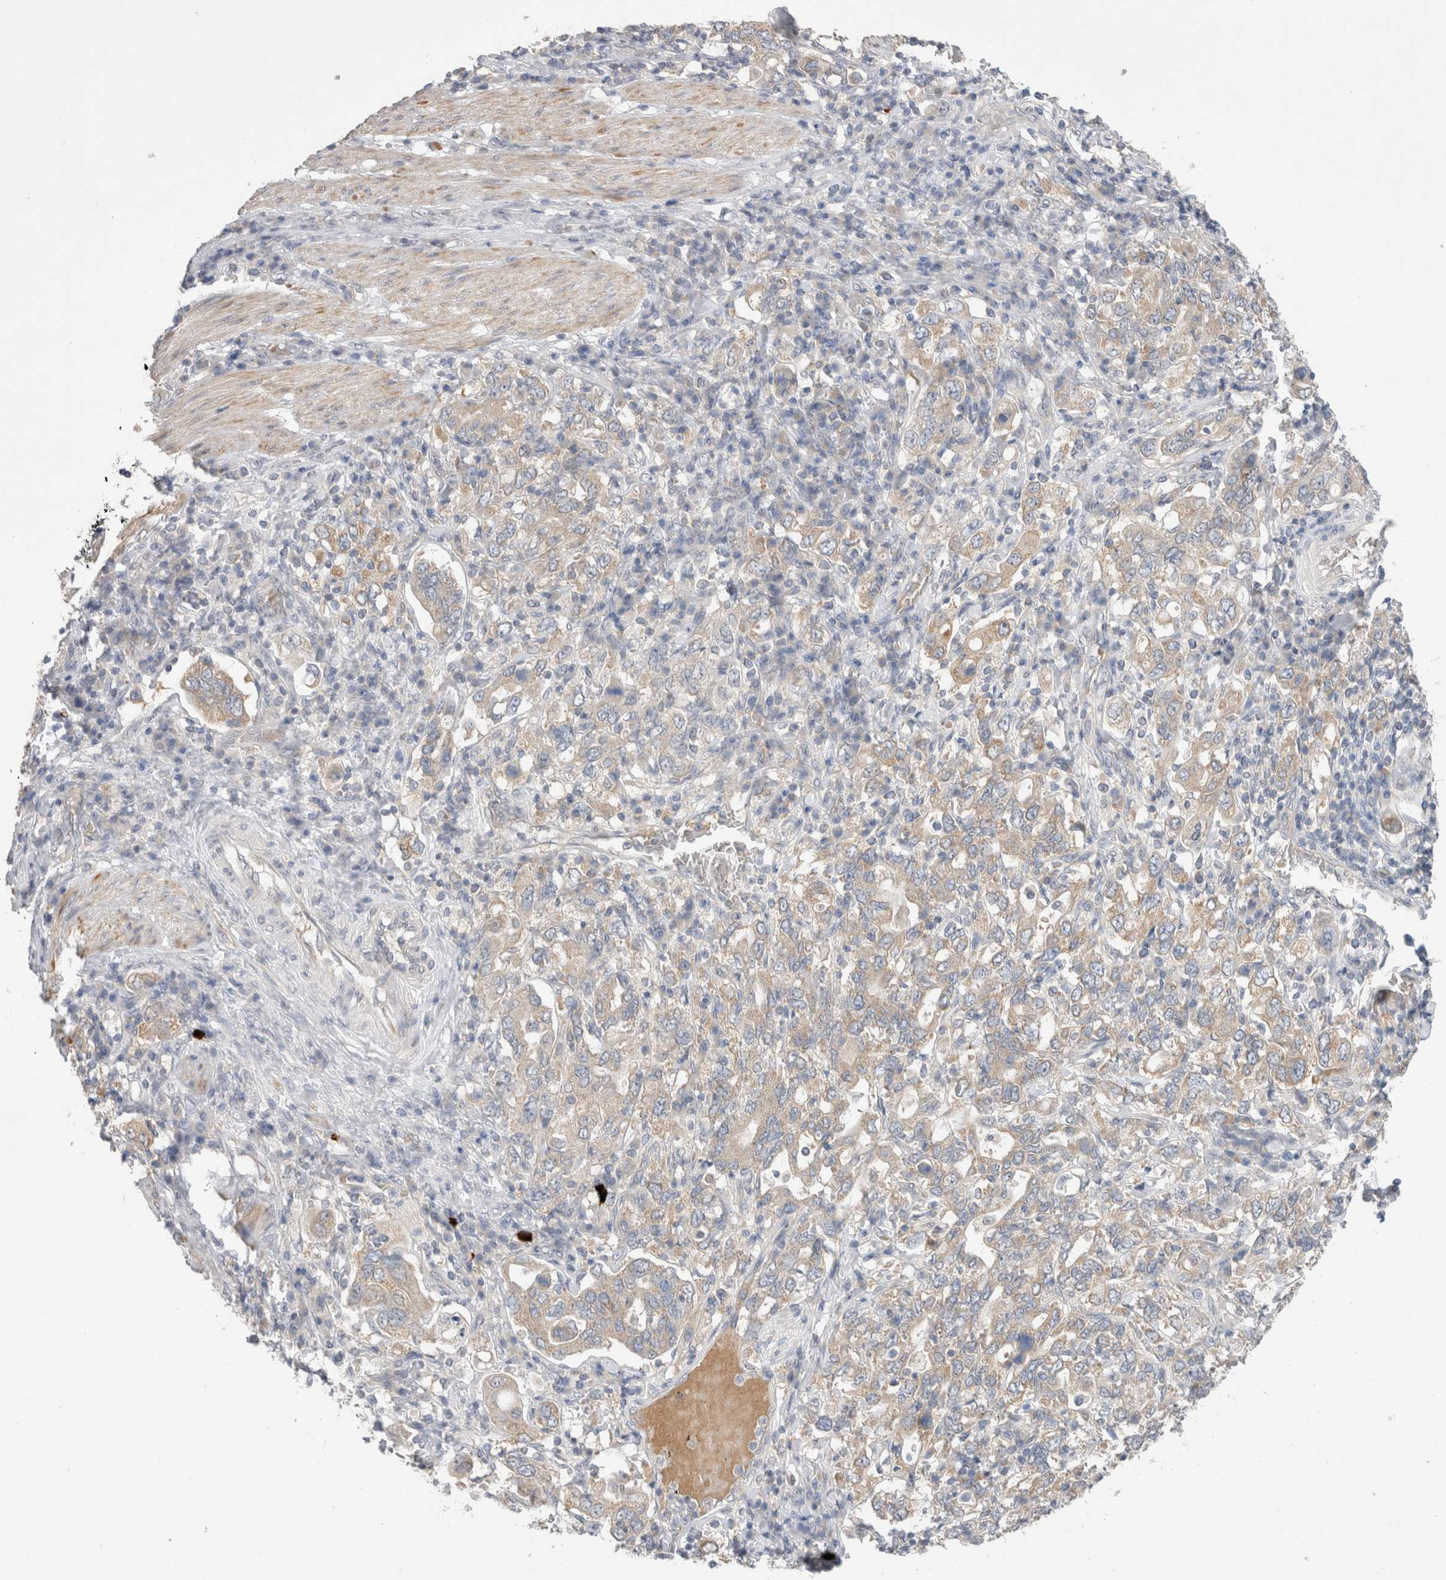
{"staining": {"intensity": "weak", "quantity": ">75%", "location": "cytoplasmic/membranous"}, "tissue": "stomach cancer", "cell_type": "Tumor cells", "image_type": "cancer", "snomed": [{"axis": "morphology", "description": "Adenocarcinoma, NOS"}, {"axis": "topography", "description": "Stomach, upper"}], "caption": "Stomach cancer (adenocarcinoma) stained with a brown dye exhibits weak cytoplasmic/membranous positive positivity in approximately >75% of tumor cells.", "gene": "NDOR1", "patient": {"sex": "male", "age": 62}}